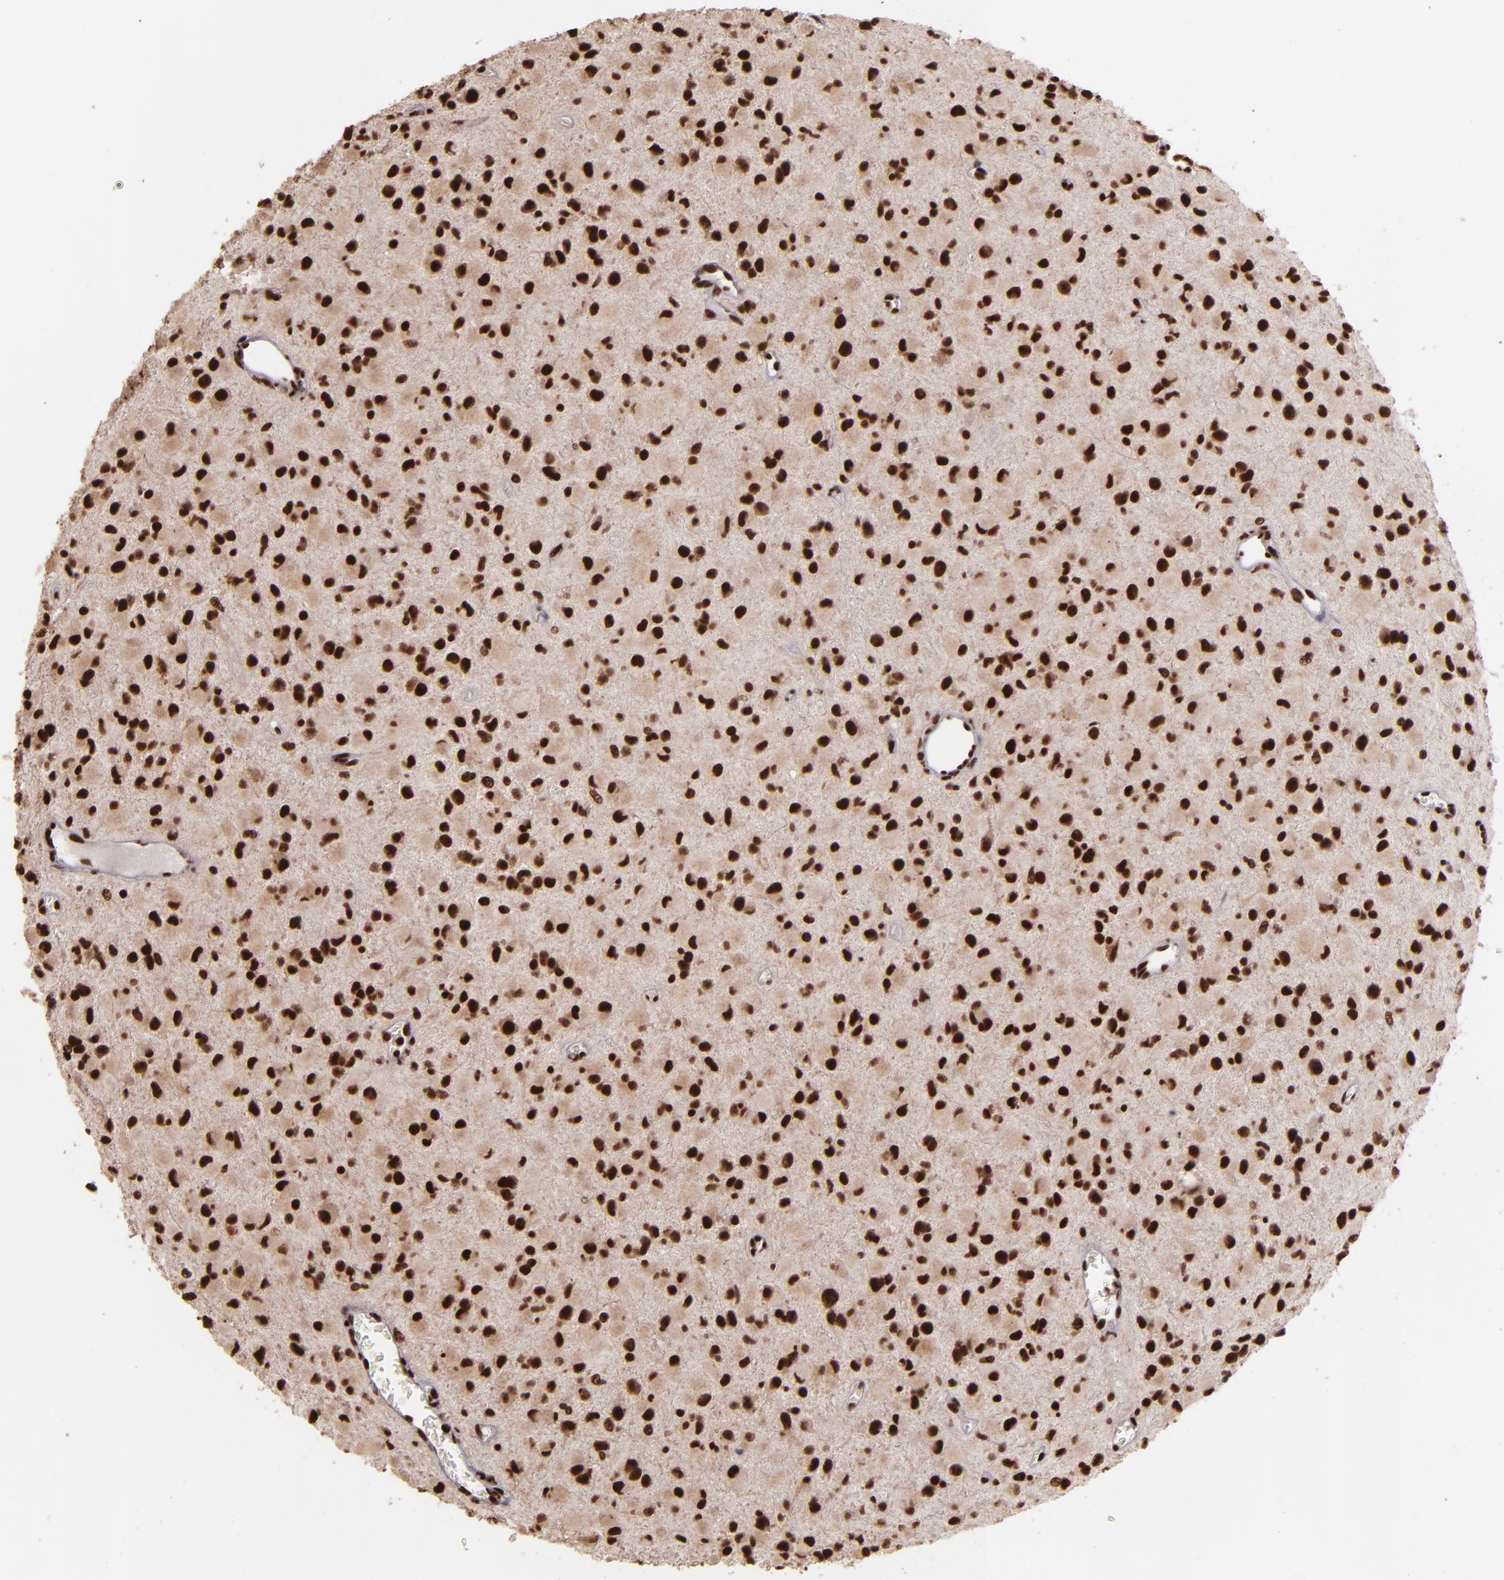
{"staining": {"intensity": "strong", "quantity": ">75%", "location": "nuclear"}, "tissue": "glioma", "cell_type": "Tumor cells", "image_type": "cancer", "snomed": [{"axis": "morphology", "description": "Glioma, malignant, Low grade"}, {"axis": "topography", "description": "Brain"}], "caption": "This micrograph exhibits malignant glioma (low-grade) stained with immunohistochemistry to label a protein in brown. The nuclear of tumor cells show strong positivity for the protein. Nuclei are counter-stained blue.", "gene": "PQBP1", "patient": {"sex": "male", "age": 42}}